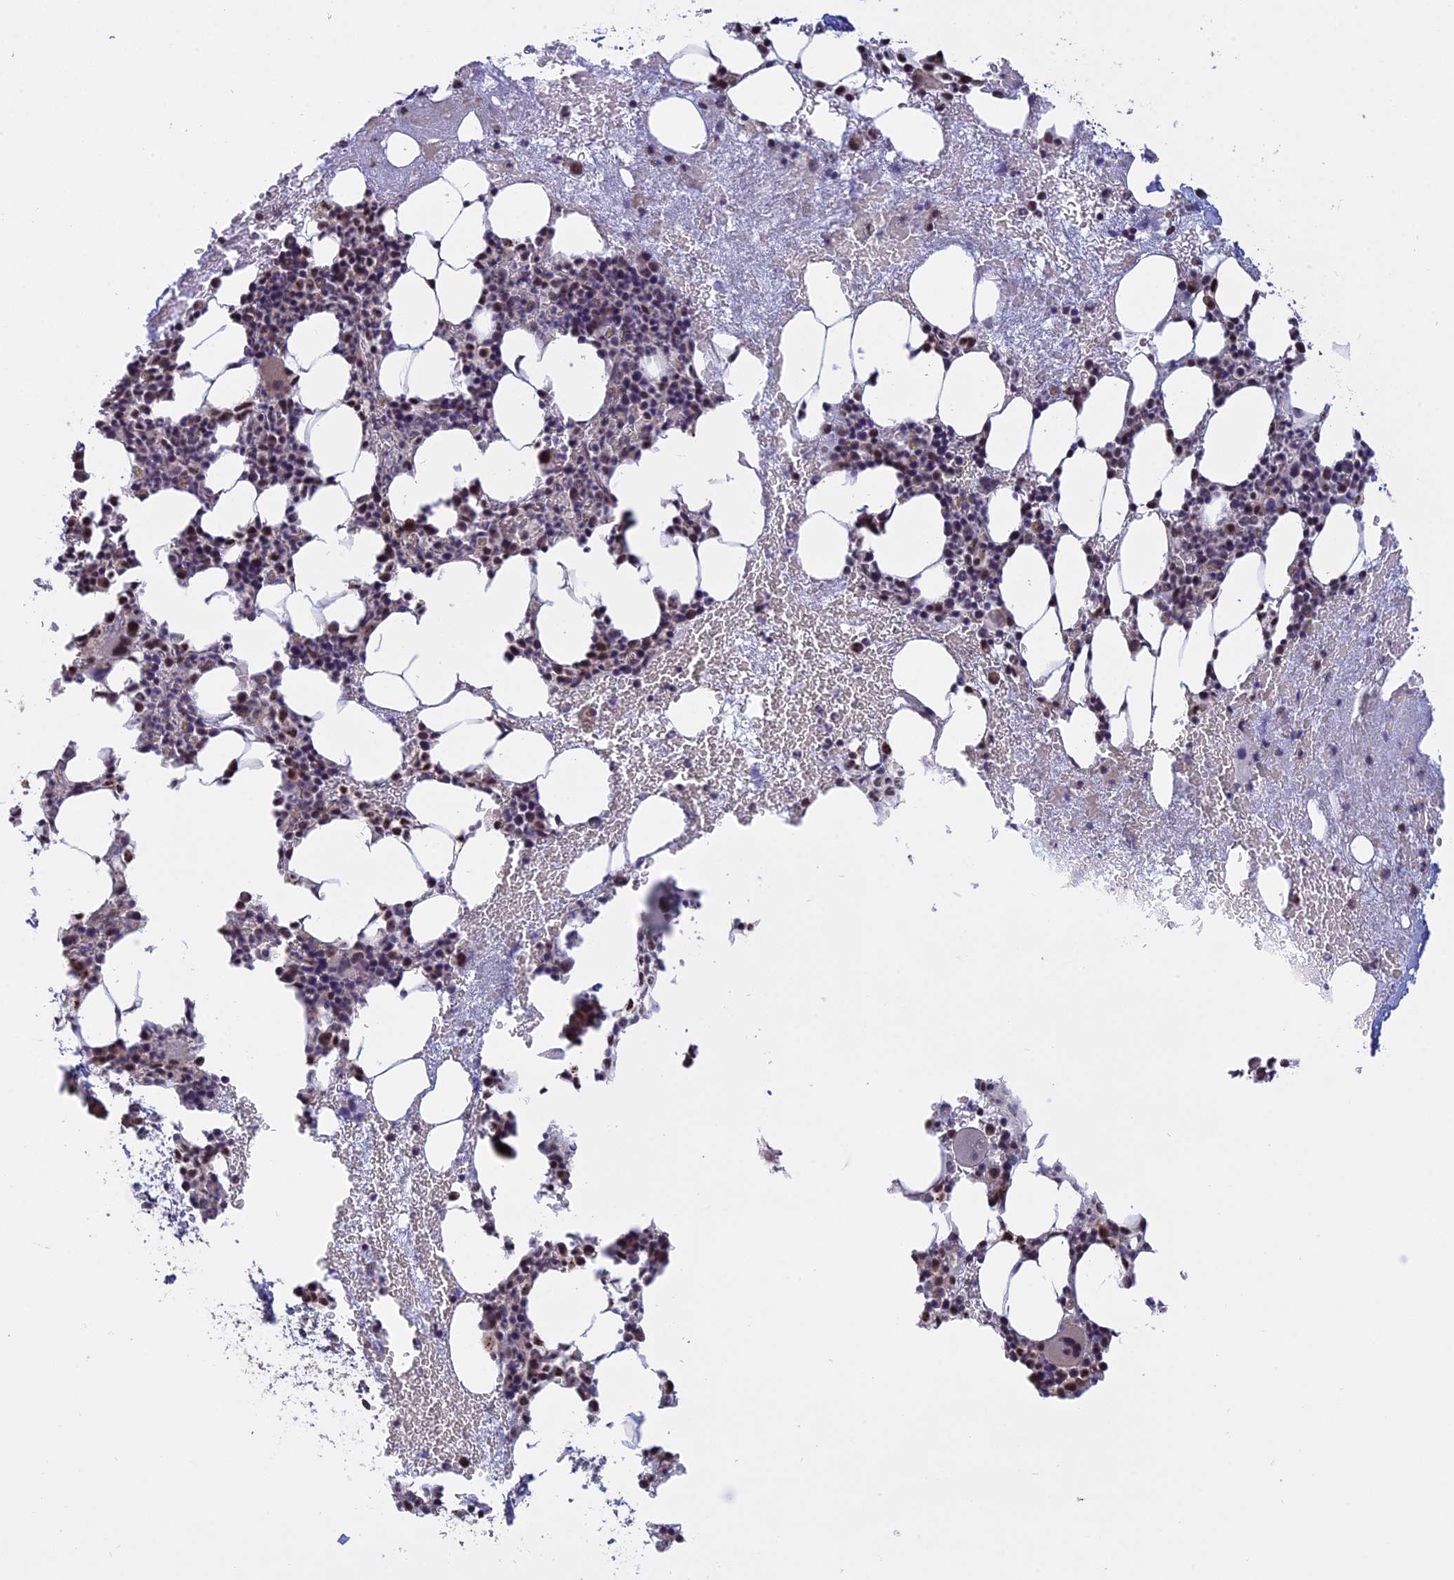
{"staining": {"intensity": "moderate", "quantity": "25%-75%", "location": "nuclear"}, "tissue": "bone marrow", "cell_type": "Hematopoietic cells", "image_type": "normal", "snomed": [{"axis": "morphology", "description": "Normal tissue, NOS"}, {"axis": "topography", "description": "Bone marrow"}], "caption": "An immunohistochemistry (IHC) photomicrograph of normal tissue is shown. Protein staining in brown shows moderate nuclear positivity in bone marrow within hematopoietic cells. Nuclei are stained in blue.", "gene": "MGA", "patient": {"sex": "female", "age": 37}}